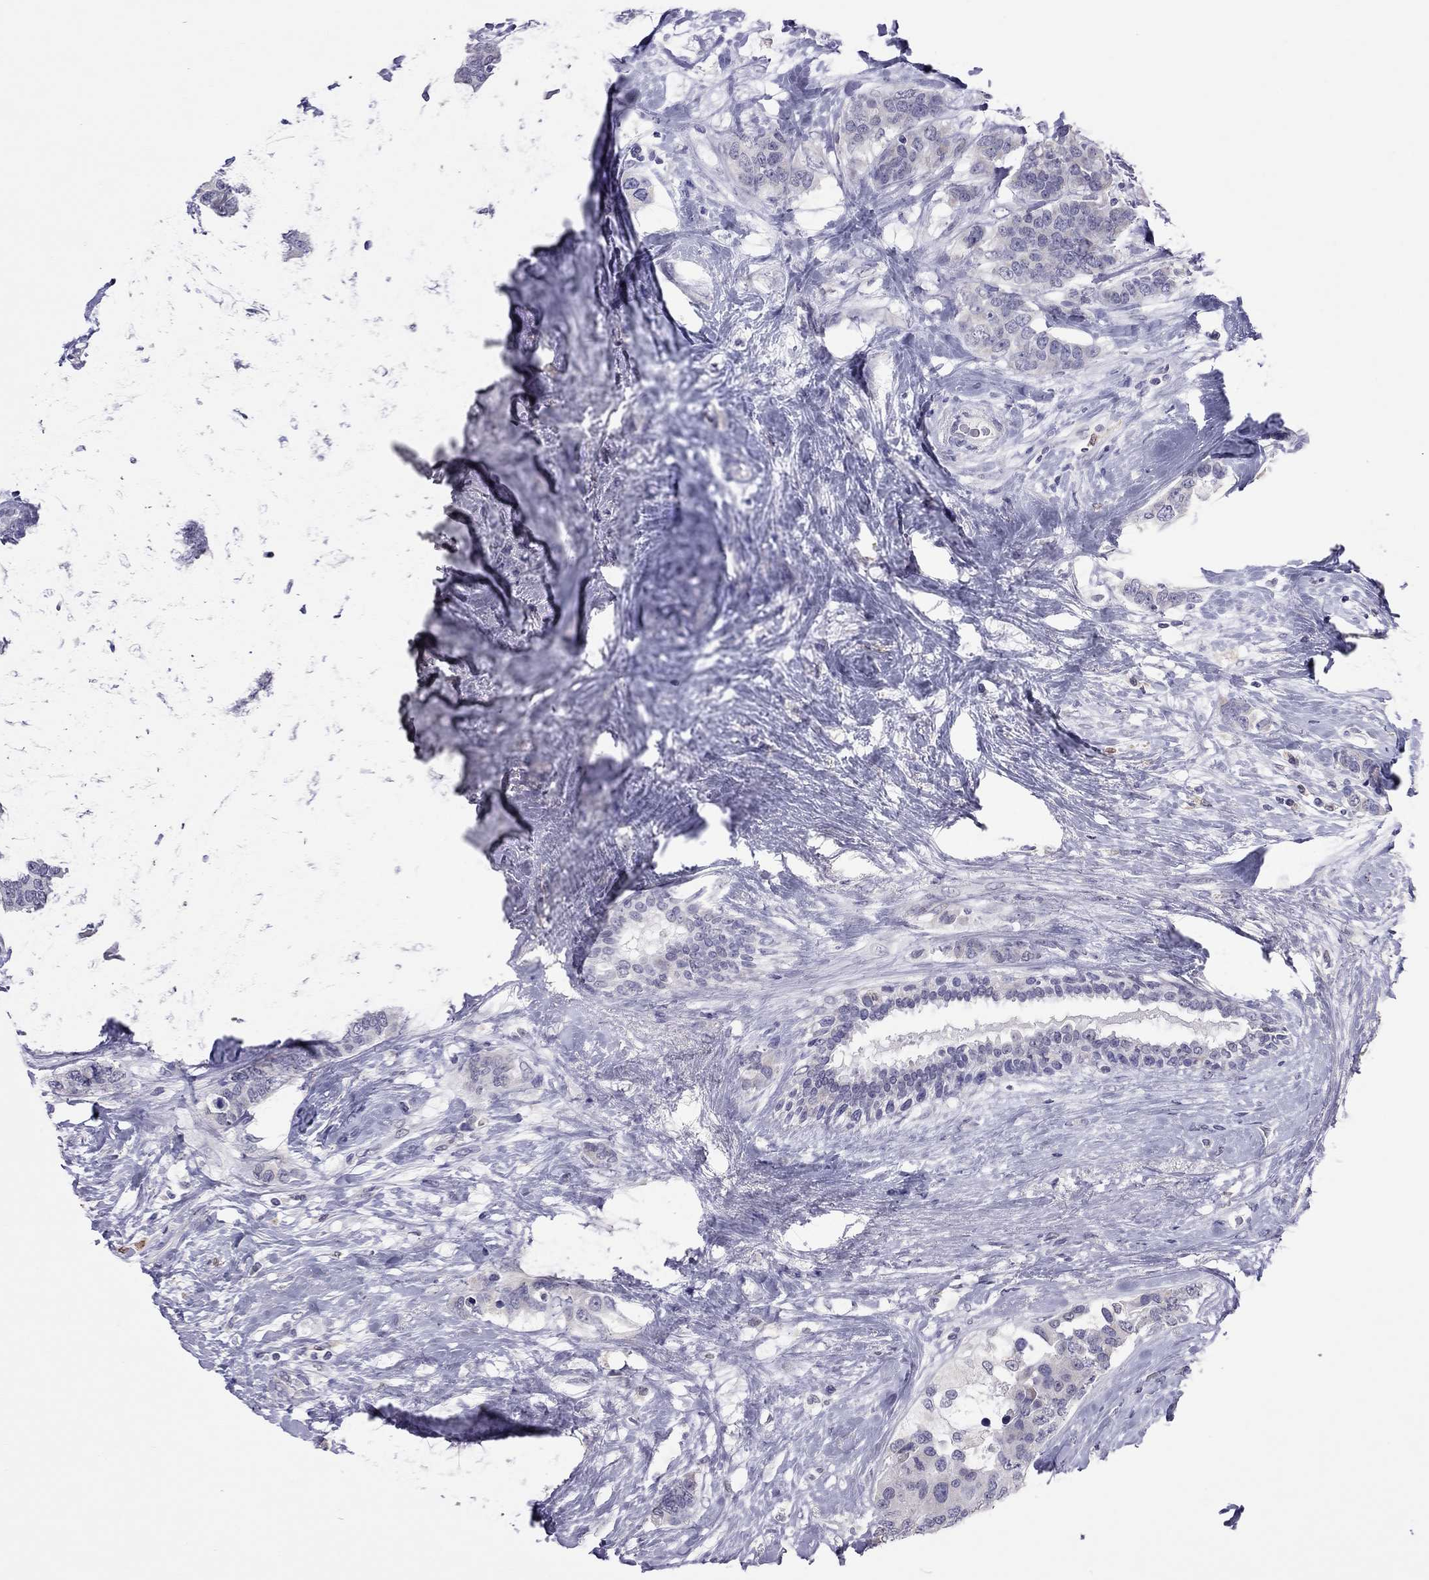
{"staining": {"intensity": "negative", "quantity": "none", "location": "none"}, "tissue": "breast cancer", "cell_type": "Tumor cells", "image_type": "cancer", "snomed": [{"axis": "morphology", "description": "Lobular carcinoma"}, {"axis": "topography", "description": "Breast"}], "caption": "High magnification brightfield microscopy of lobular carcinoma (breast) stained with DAB (brown) and counterstained with hematoxylin (blue): tumor cells show no significant positivity.", "gene": "PPP1R3A", "patient": {"sex": "female", "age": 59}}